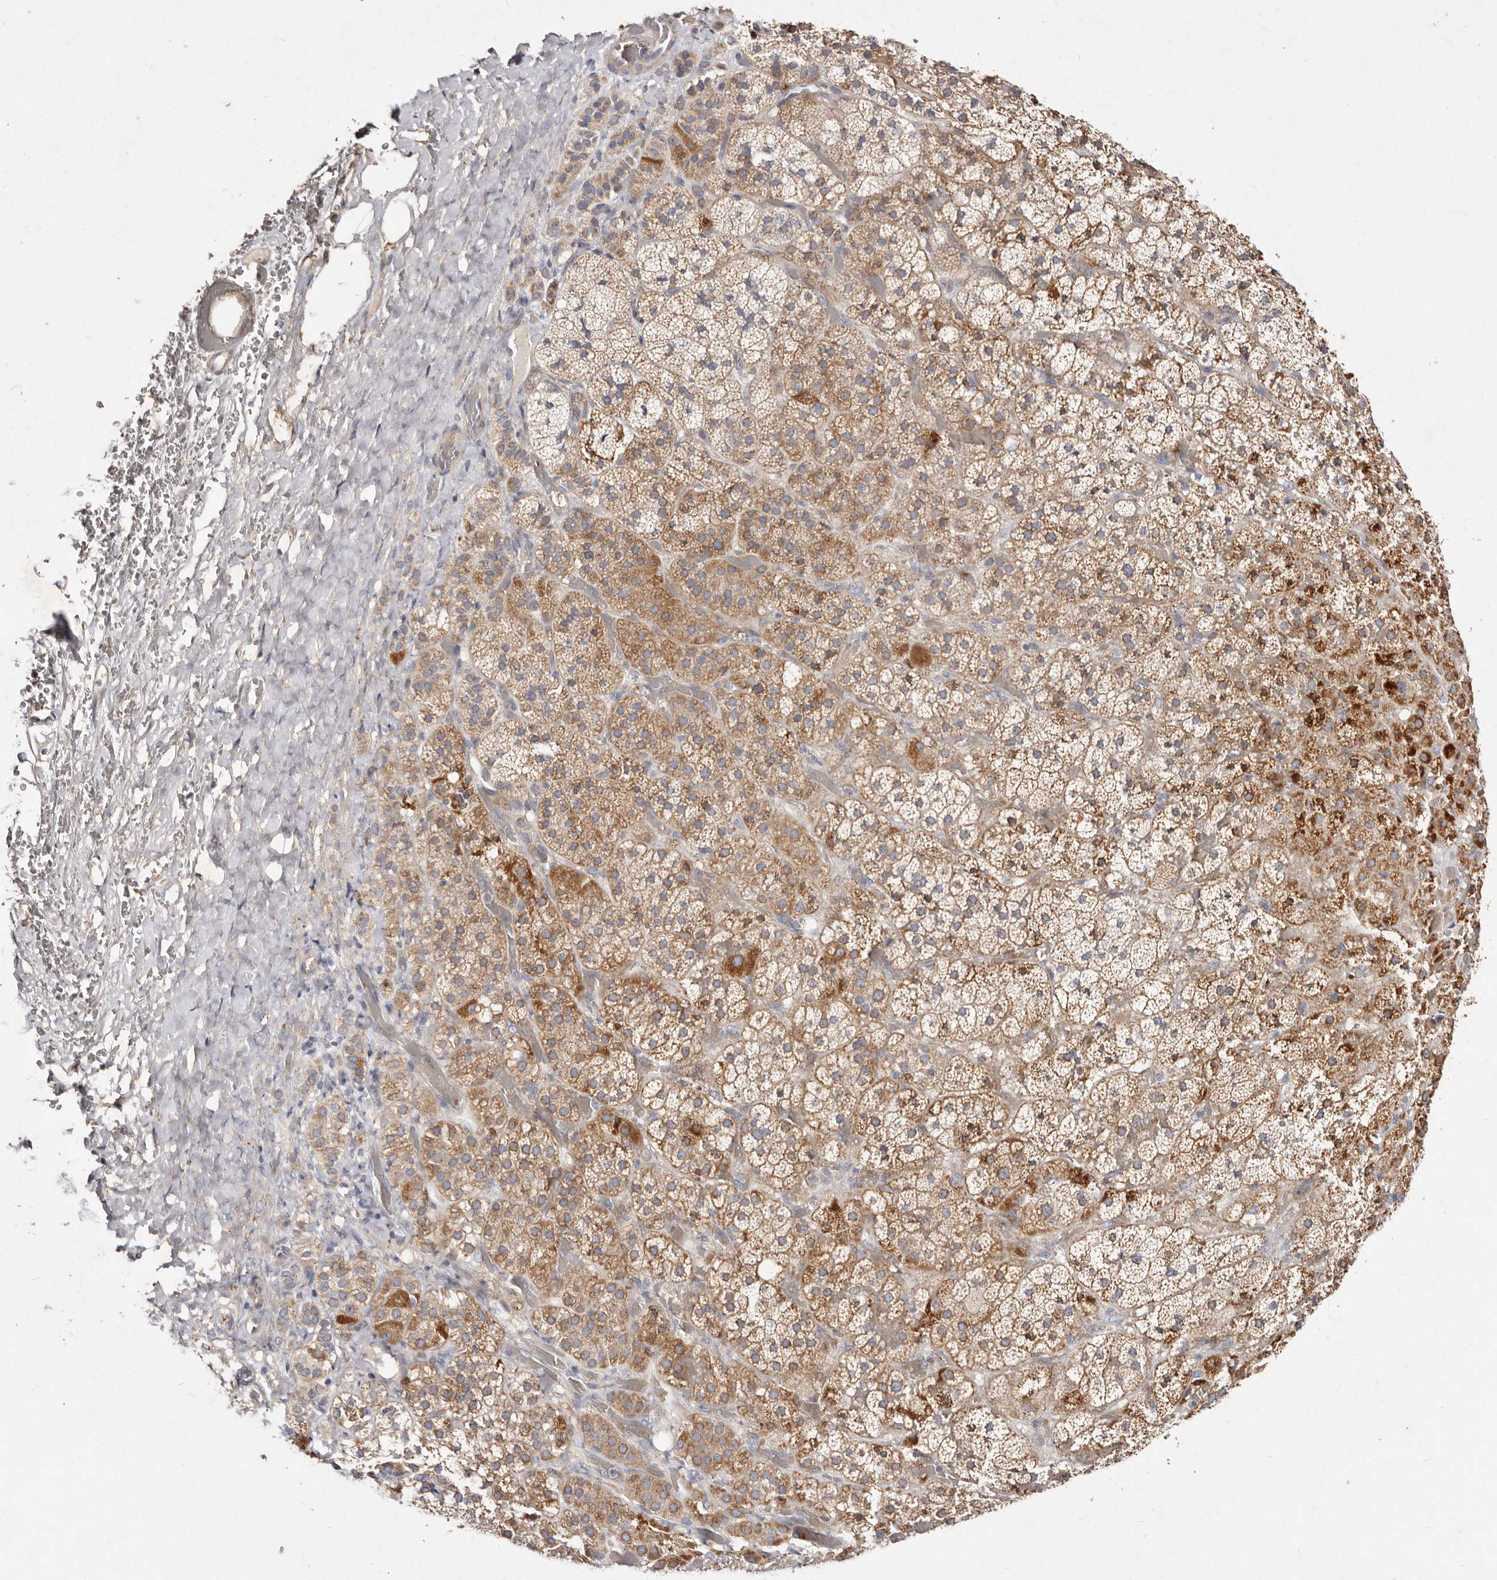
{"staining": {"intensity": "moderate", "quantity": ">75%", "location": "cytoplasmic/membranous"}, "tissue": "adrenal gland", "cell_type": "Glandular cells", "image_type": "normal", "snomed": [{"axis": "morphology", "description": "Normal tissue, NOS"}, {"axis": "topography", "description": "Adrenal gland"}], "caption": "Immunohistochemistry (IHC) of normal human adrenal gland reveals medium levels of moderate cytoplasmic/membranous expression in about >75% of glandular cells.", "gene": "SLC25A20", "patient": {"sex": "male", "age": 57}}